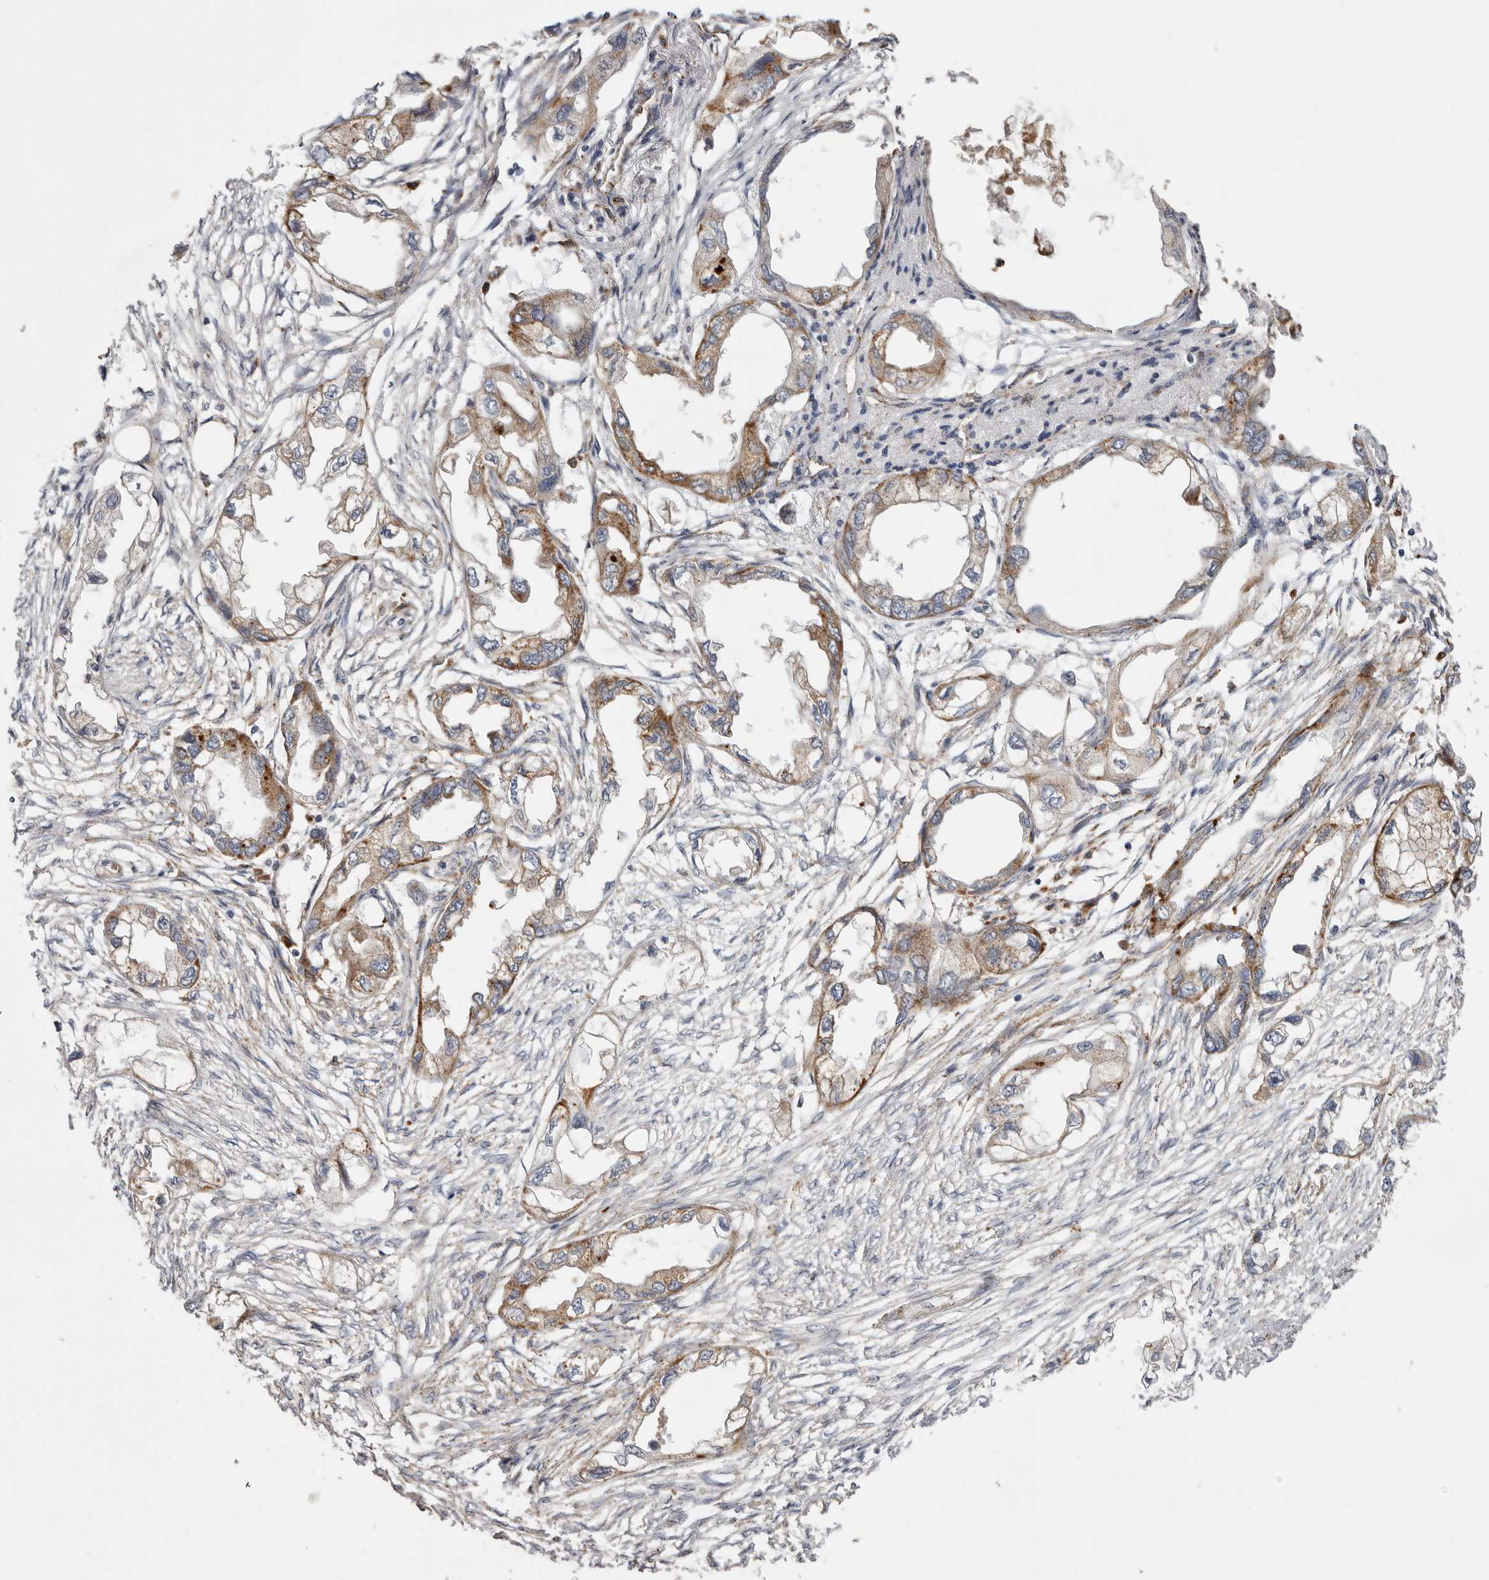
{"staining": {"intensity": "moderate", "quantity": ">75%", "location": "cytoplasmic/membranous"}, "tissue": "endometrial cancer", "cell_type": "Tumor cells", "image_type": "cancer", "snomed": [{"axis": "morphology", "description": "Adenocarcinoma, NOS"}, {"axis": "morphology", "description": "Adenocarcinoma, metastatic, NOS"}, {"axis": "topography", "description": "Adipose tissue"}, {"axis": "topography", "description": "Endometrium"}], "caption": "Protein staining reveals moderate cytoplasmic/membranous expression in approximately >75% of tumor cells in endometrial cancer. The staining was performed using DAB (3,3'-diaminobenzidine) to visualize the protein expression in brown, while the nuclei were stained in blue with hematoxylin (Magnification: 20x).", "gene": "GRN", "patient": {"sex": "female", "age": 67}}